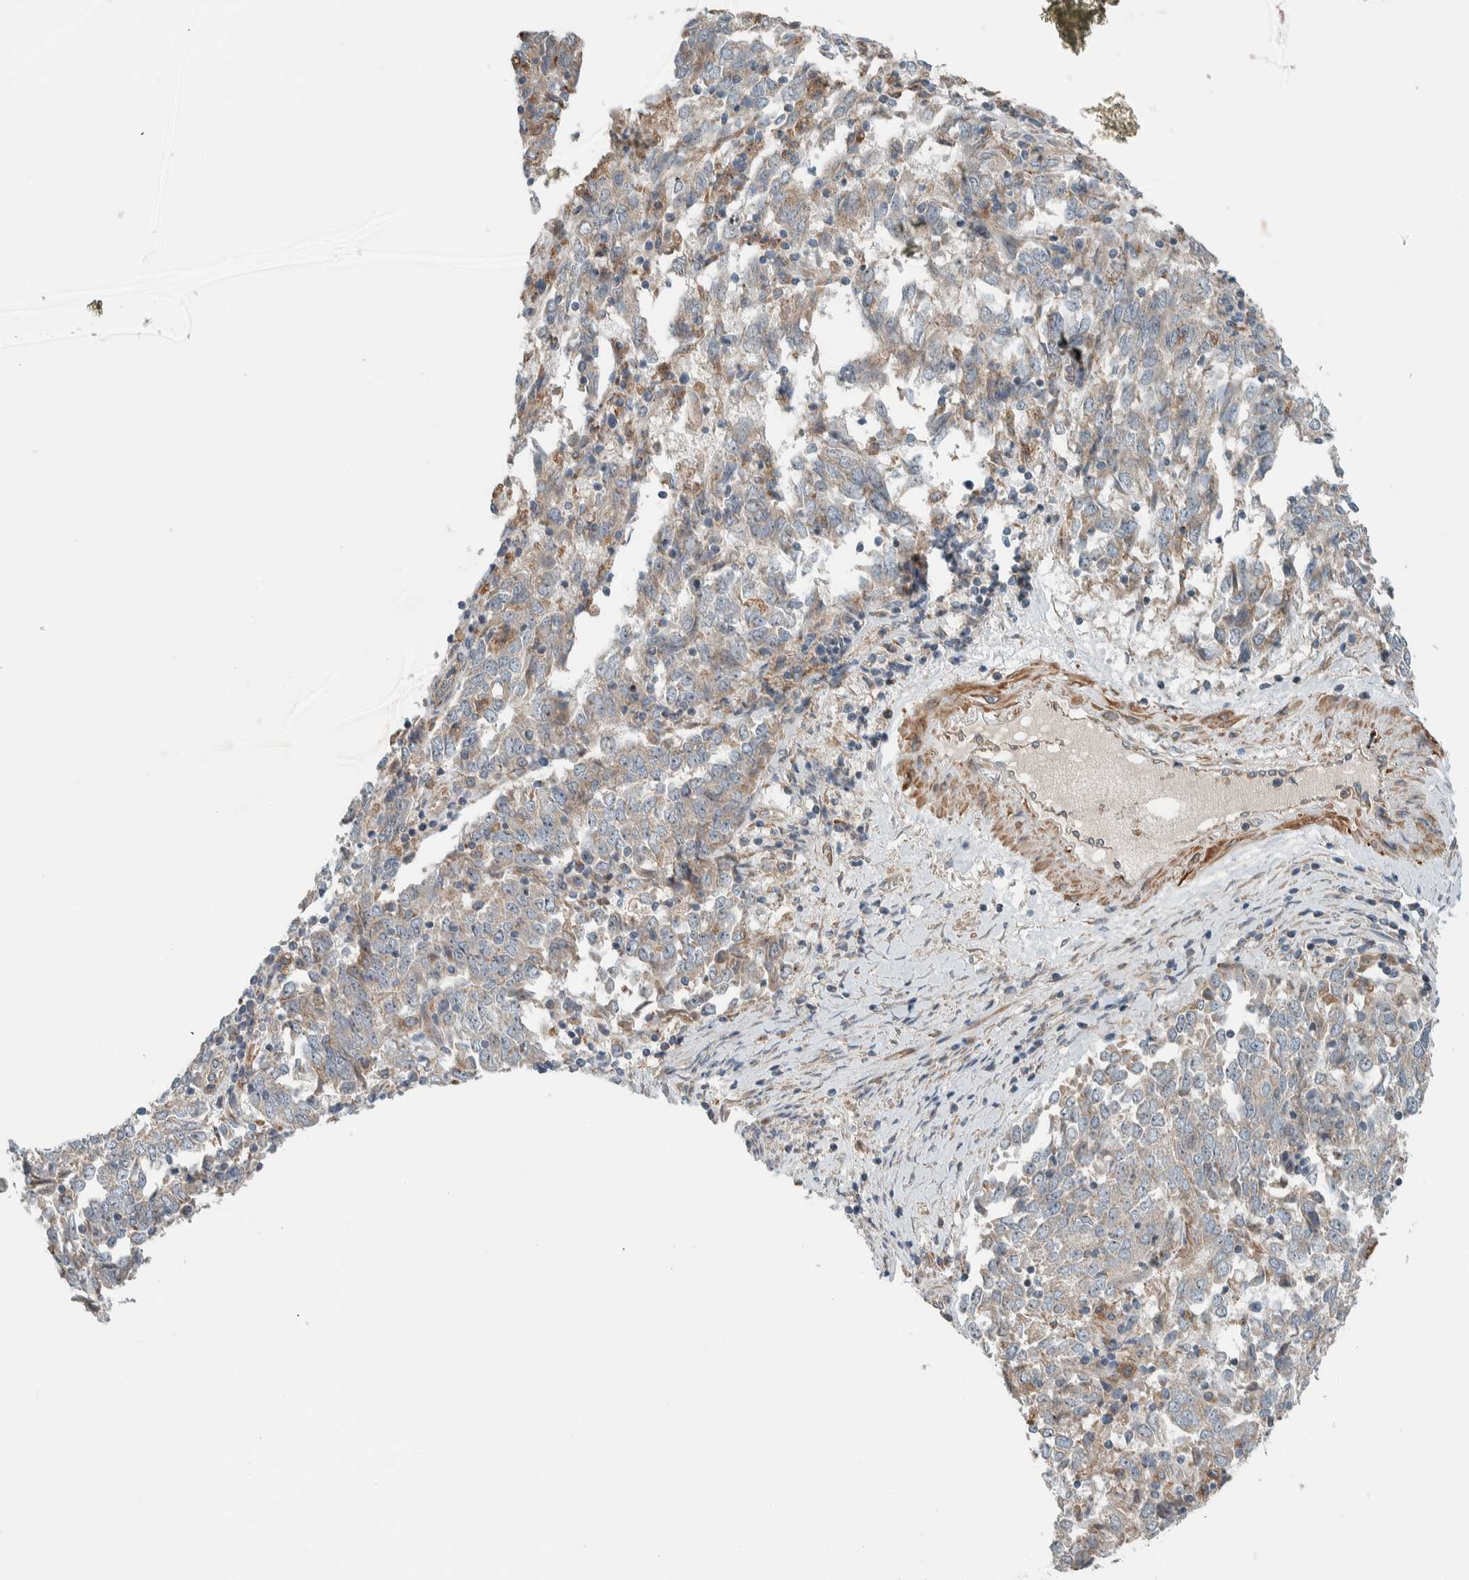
{"staining": {"intensity": "weak", "quantity": "<25%", "location": "cytoplasmic/membranous"}, "tissue": "endometrial cancer", "cell_type": "Tumor cells", "image_type": "cancer", "snomed": [{"axis": "morphology", "description": "Adenocarcinoma, NOS"}, {"axis": "topography", "description": "Endometrium"}], "caption": "Tumor cells are negative for protein expression in human endometrial cancer (adenocarcinoma).", "gene": "SLFN12L", "patient": {"sex": "female", "age": 80}}